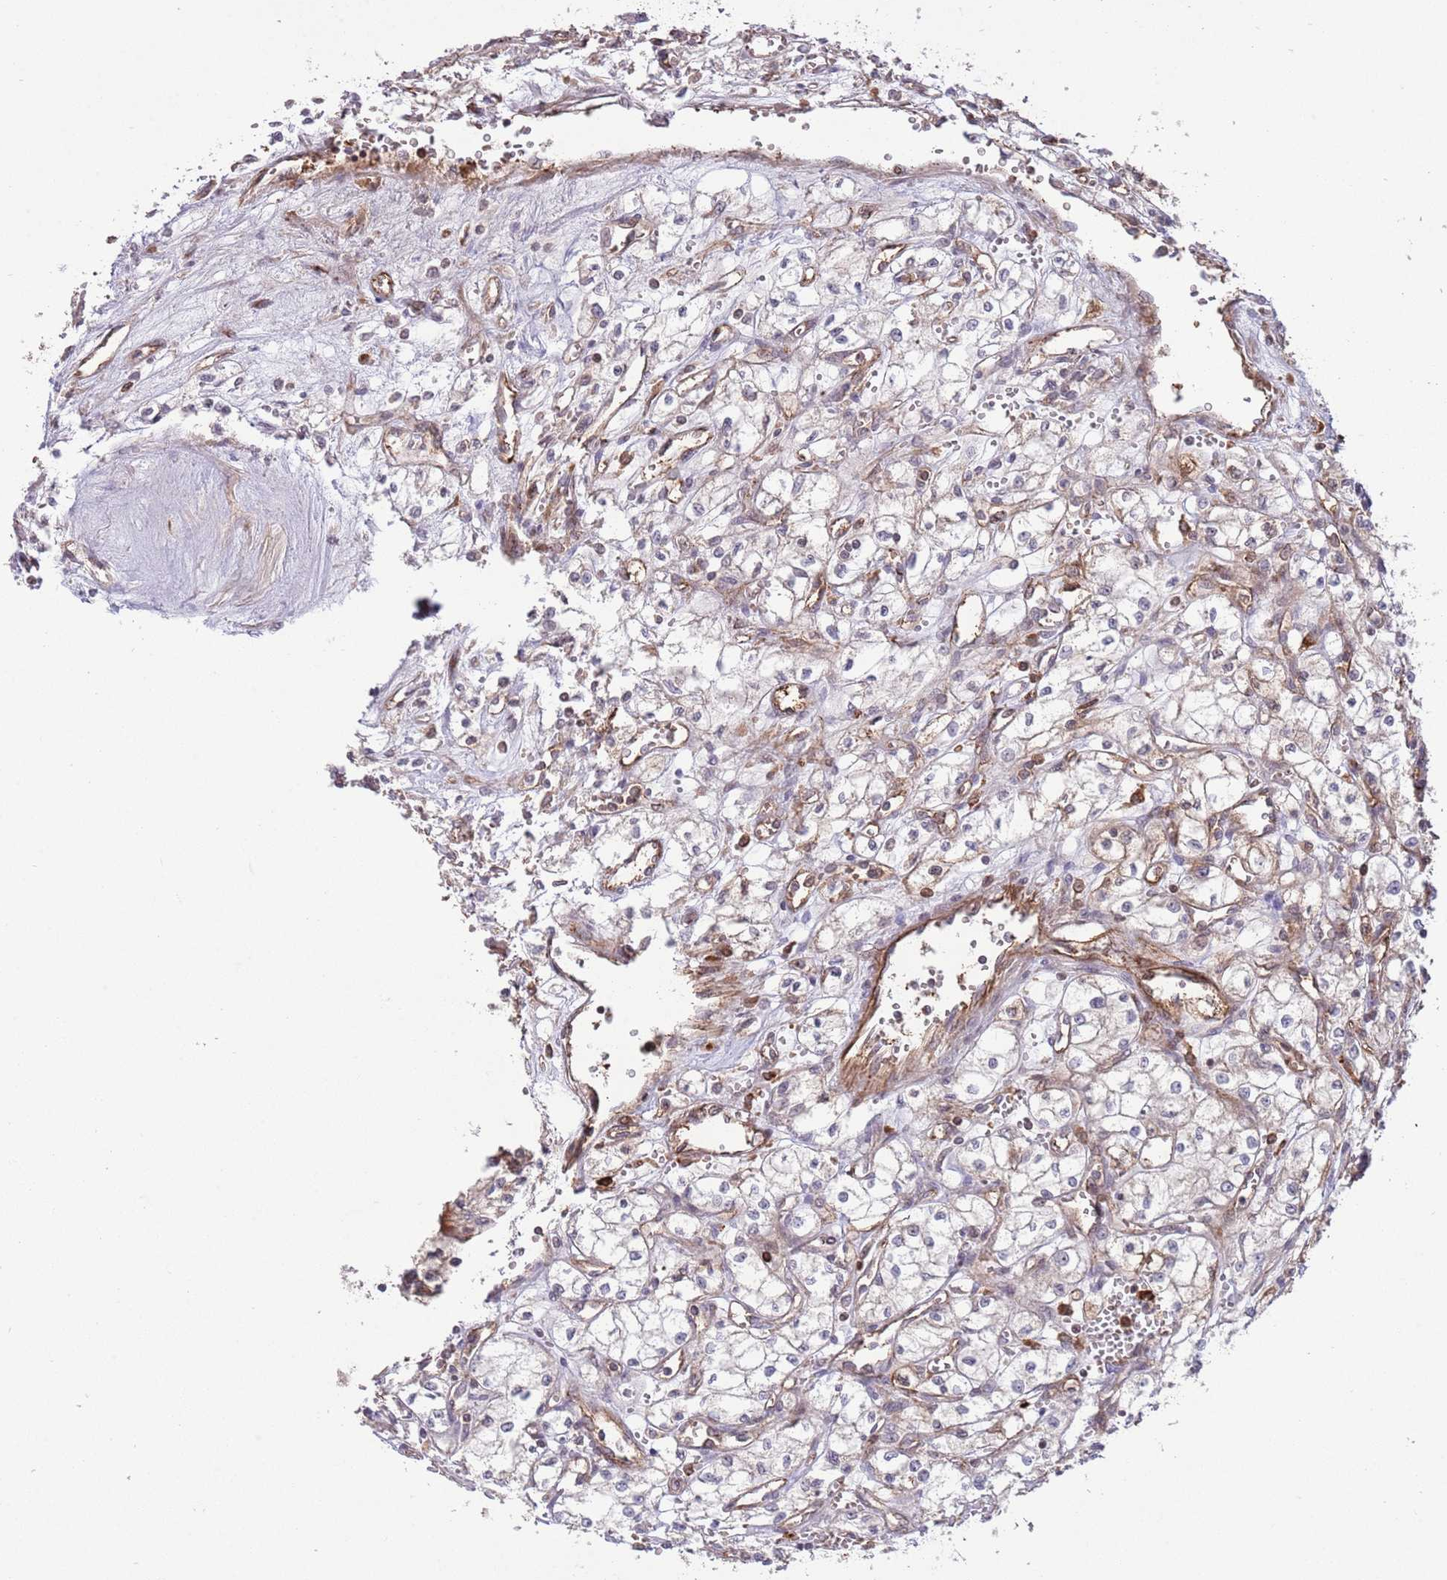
{"staining": {"intensity": "negative", "quantity": "none", "location": "none"}, "tissue": "renal cancer", "cell_type": "Tumor cells", "image_type": "cancer", "snomed": [{"axis": "morphology", "description": "Adenocarcinoma, NOS"}, {"axis": "topography", "description": "Kidney"}], "caption": "Protein analysis of adenocarcinoma (renal) reveals no significant positivity in tumor cells.", "gene": "DPP10", "patient": {"sex": "male", "age": 59}}